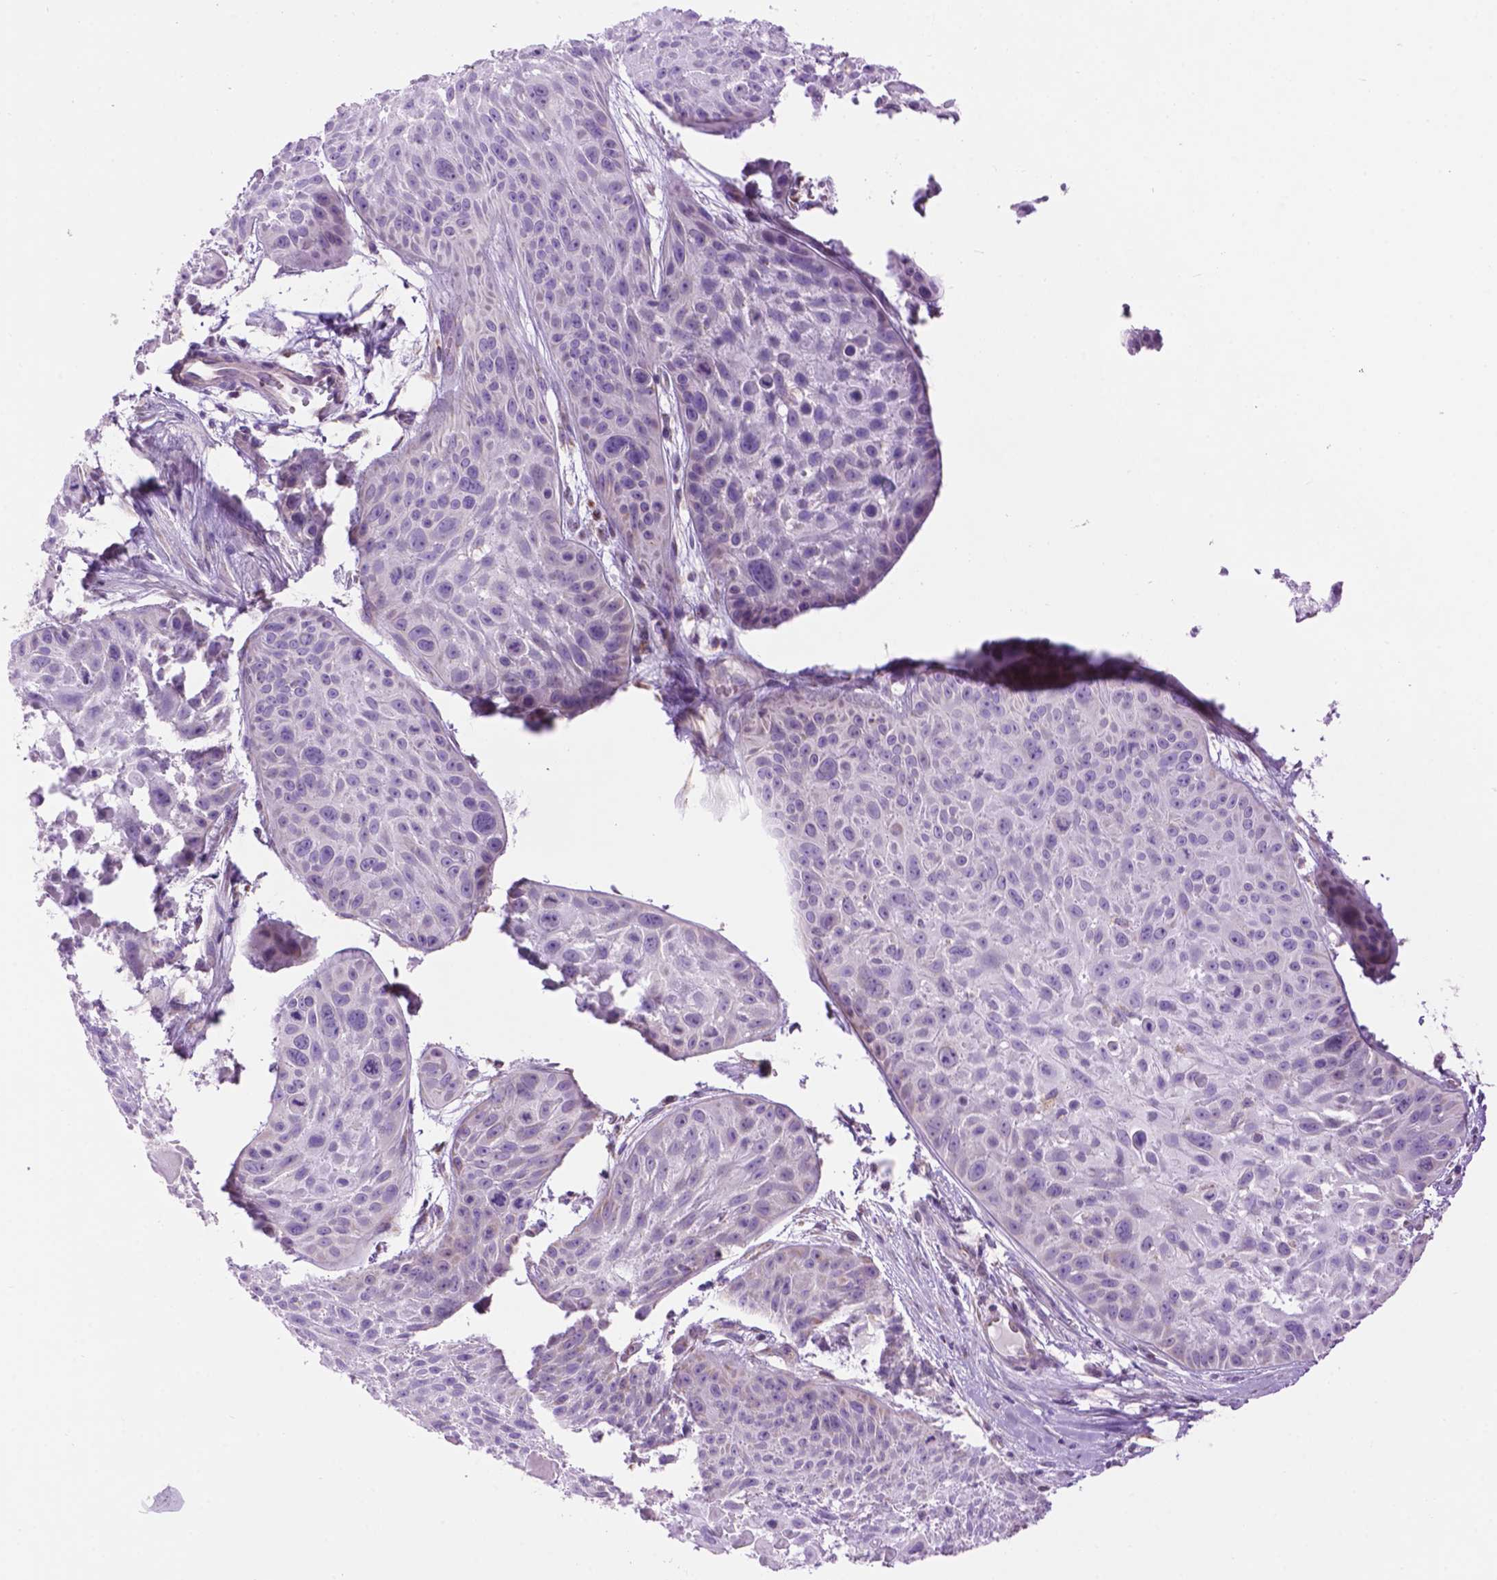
{"staining": {"intensity": "negative", "quantity": "none", "location": "none"}, "tissue": "skin cancer", "cell_type": "Tumor cells", "image_type": "cancer", "snomed": [{"axis": "morphology", "description": "Squamous cell carcinoma, NOS"}, {"axis": "topography", "description": "Skin"}, {"axis": "topography", "description": "Anal"}], "caption": "The micrograph exhibits no significant staining in tumor cells of skin cancer (squamous cell carcinoma). Brightfield microscopy of IHC stained with DAB (brown) and hematoxylin (blue), captured at high magnification.", "gene": "PYCR3", "patient": {"sex": "female", "age": 75}}